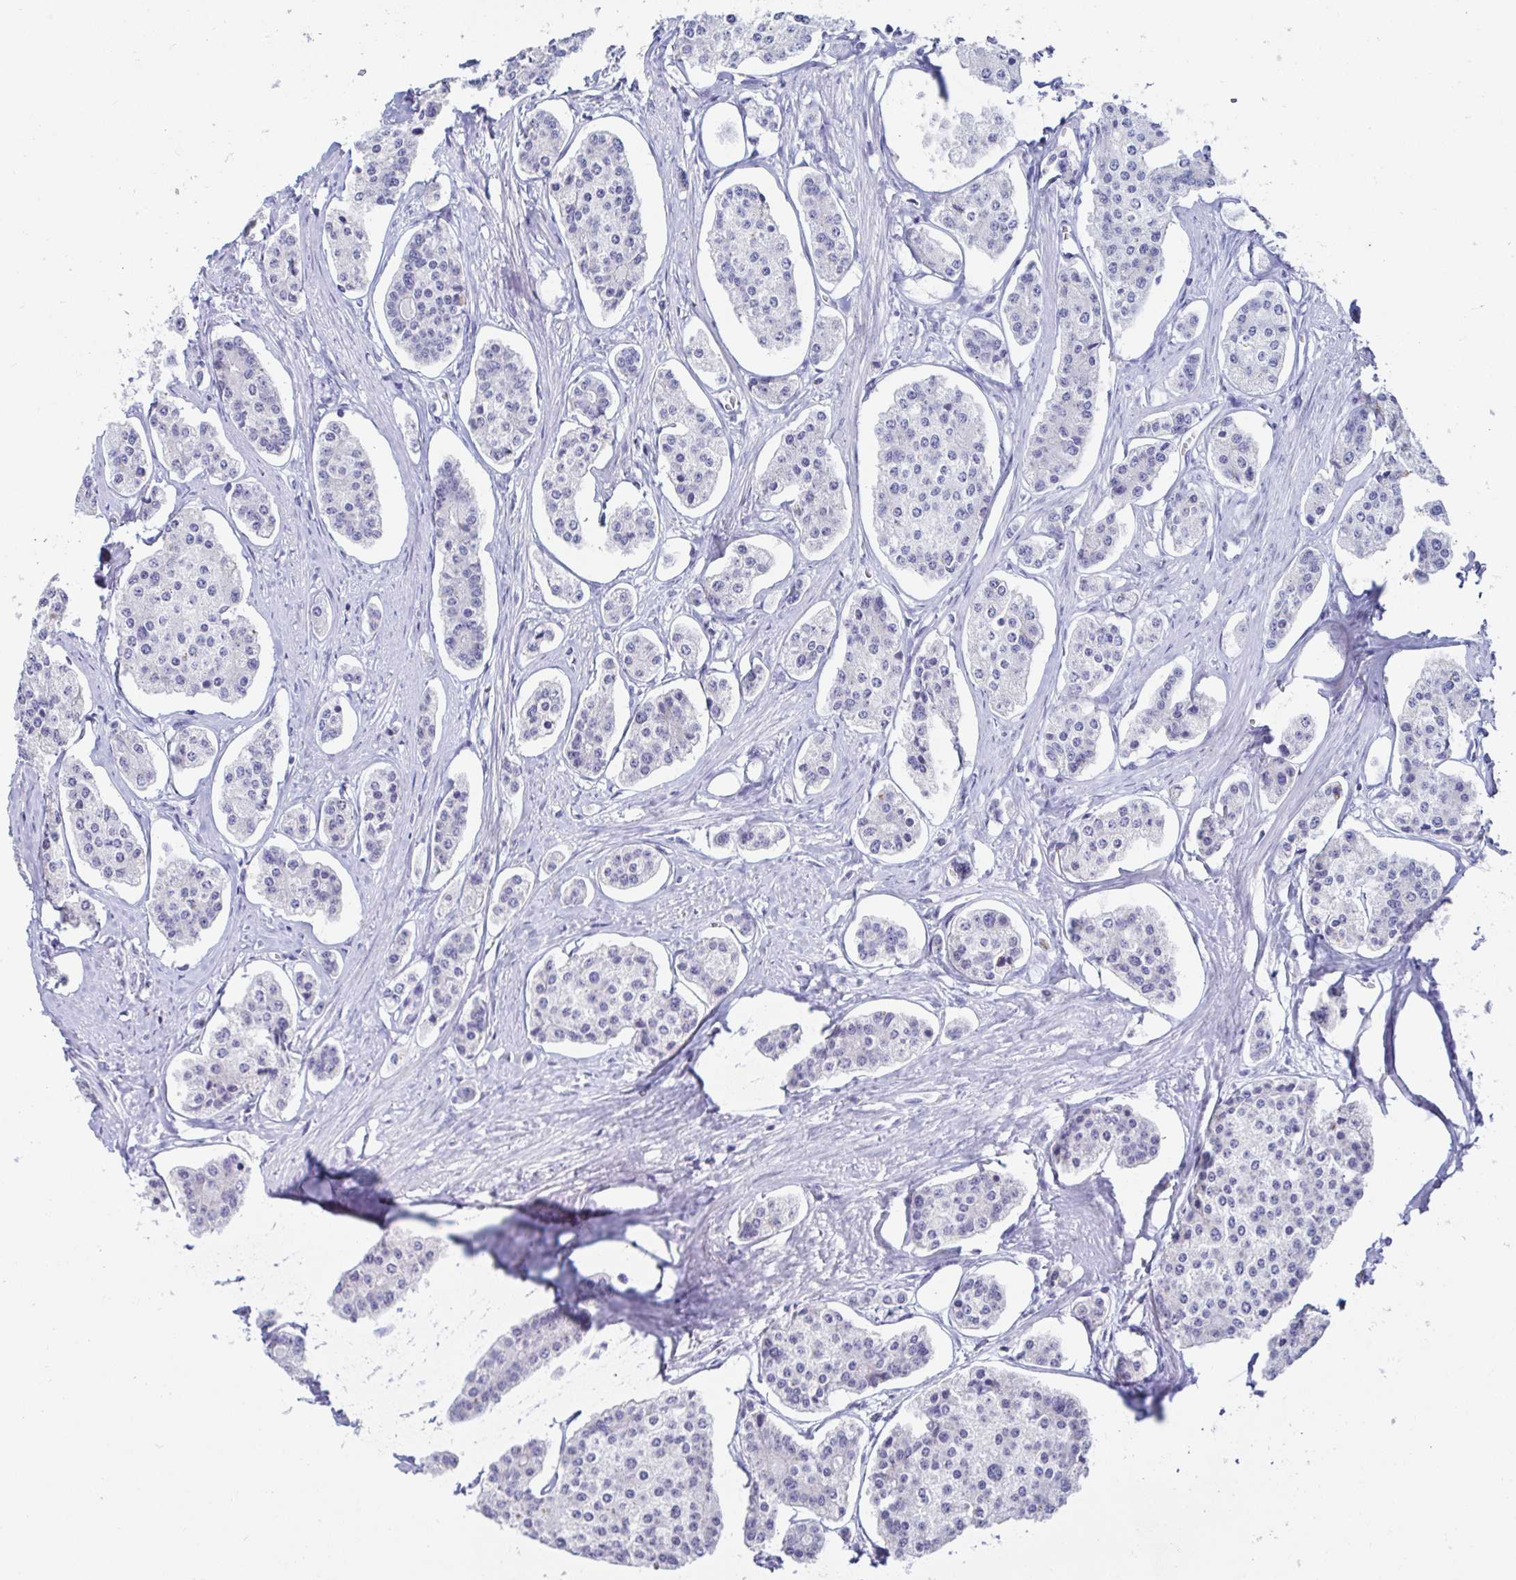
{"staining": {"intensity": "negative", "quantity": "none", "location": "none"}, "tissue": "carcinoid", "cell_type": "Tumor cells", "image_type": "cancer", "snomed": [{"axis": "morphology", "description": "Carcinoid, malignant, NOS"}, {"axis": "topography", "description": "Small intestine"}], "caption": "A photomicrograph of carcinoid stained for a protein reveals no brown staining in tumor cells.", "gene": "OR10K1", "patient": {"sex": "female", "age": 65}}